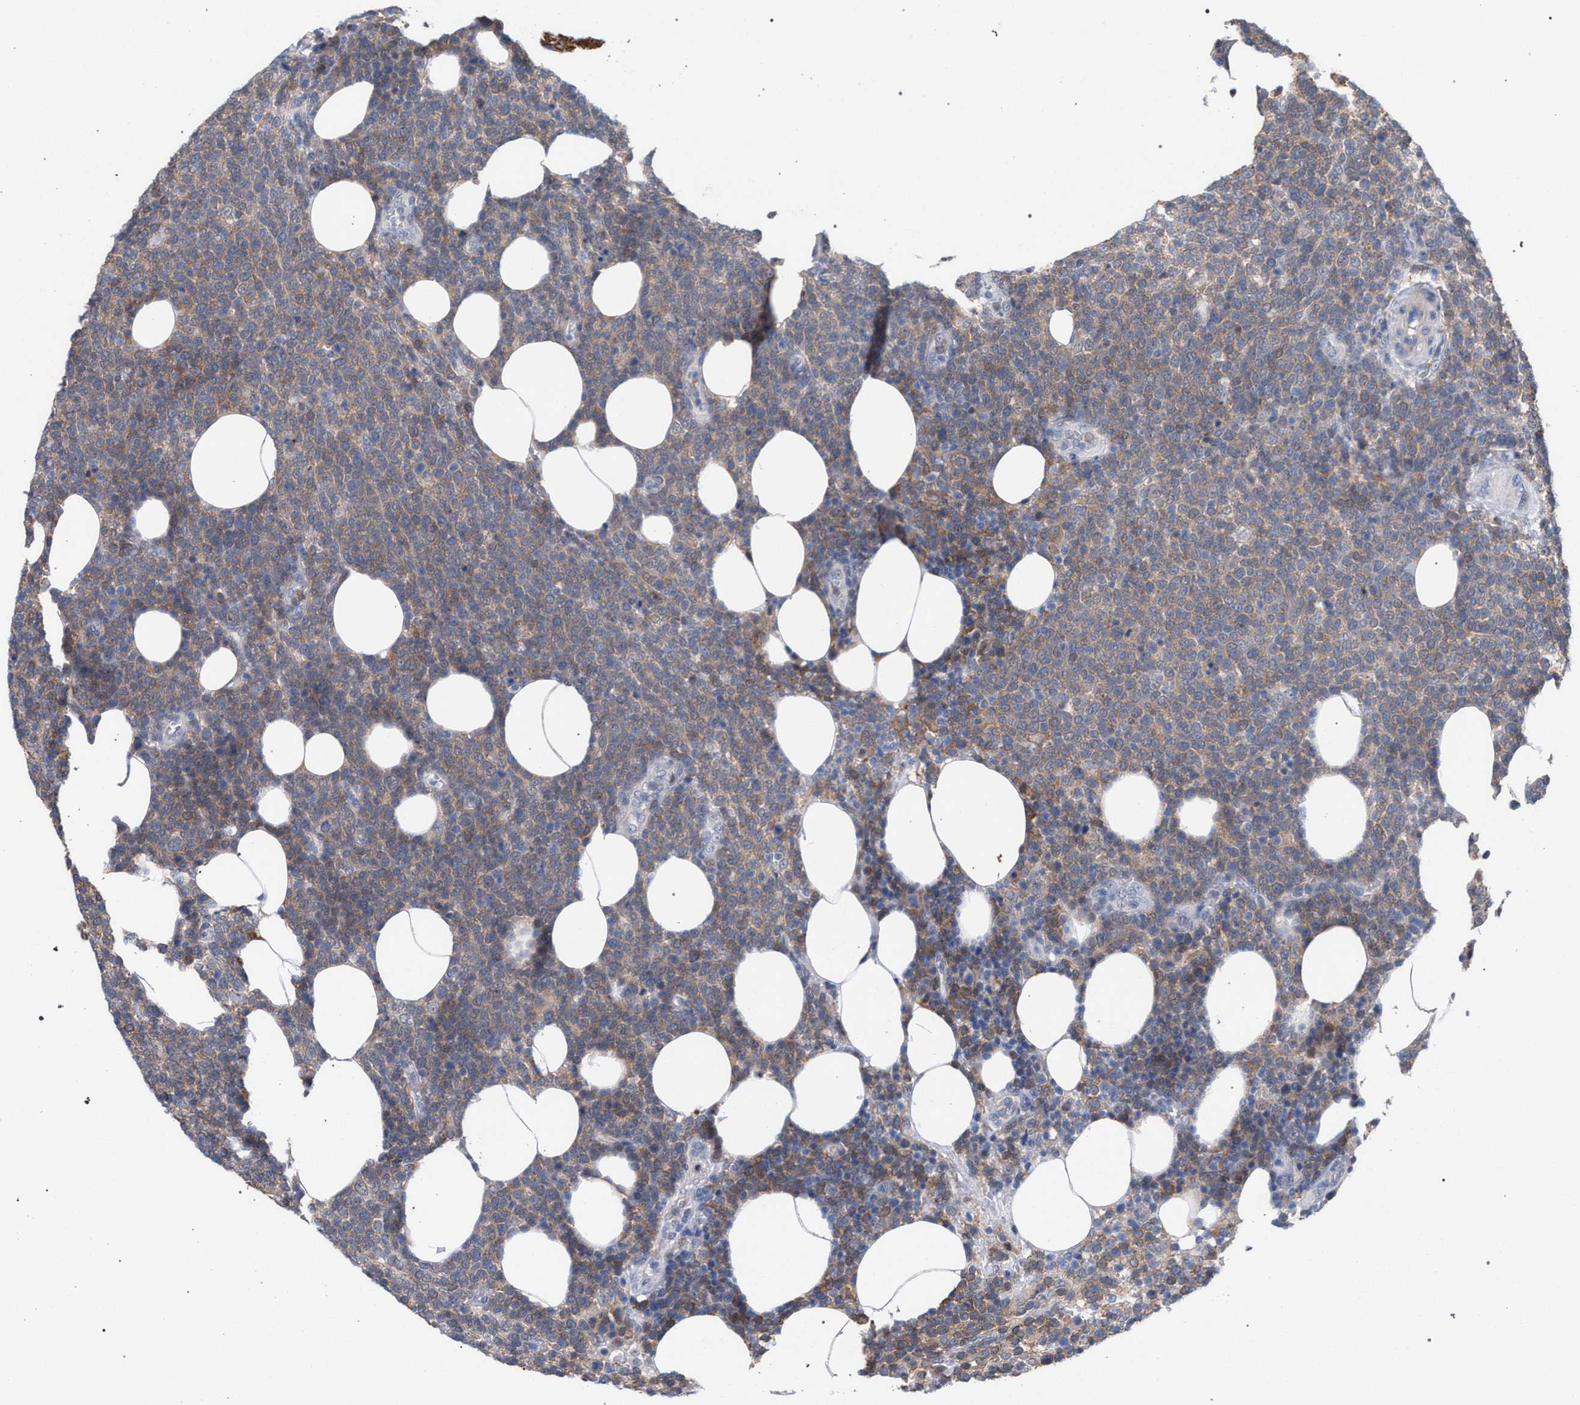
{"staining": {"intensity": "moderate", "quantity": ">75%", "location": "cytoplasmic/membranous"}, "tissue": "lymphoma", "cell_type": "Tumor cells", "image_type": "cancer", "snomed": [{"axis": "morphology", "description": "Malignant lymphoma, non-Hodgkin's type, High grade"}, {"axis": "topography", "description": "Lymph node"}], "caption": "Protein staining shows moderate cytoplasmic/membranous expression in approximately >75% of tumor cells in high-grade malignant lymphoma, non-Hodgkin's type.", "gene": "FHOD3", "patient": {"sex": "male", "age": 61}}